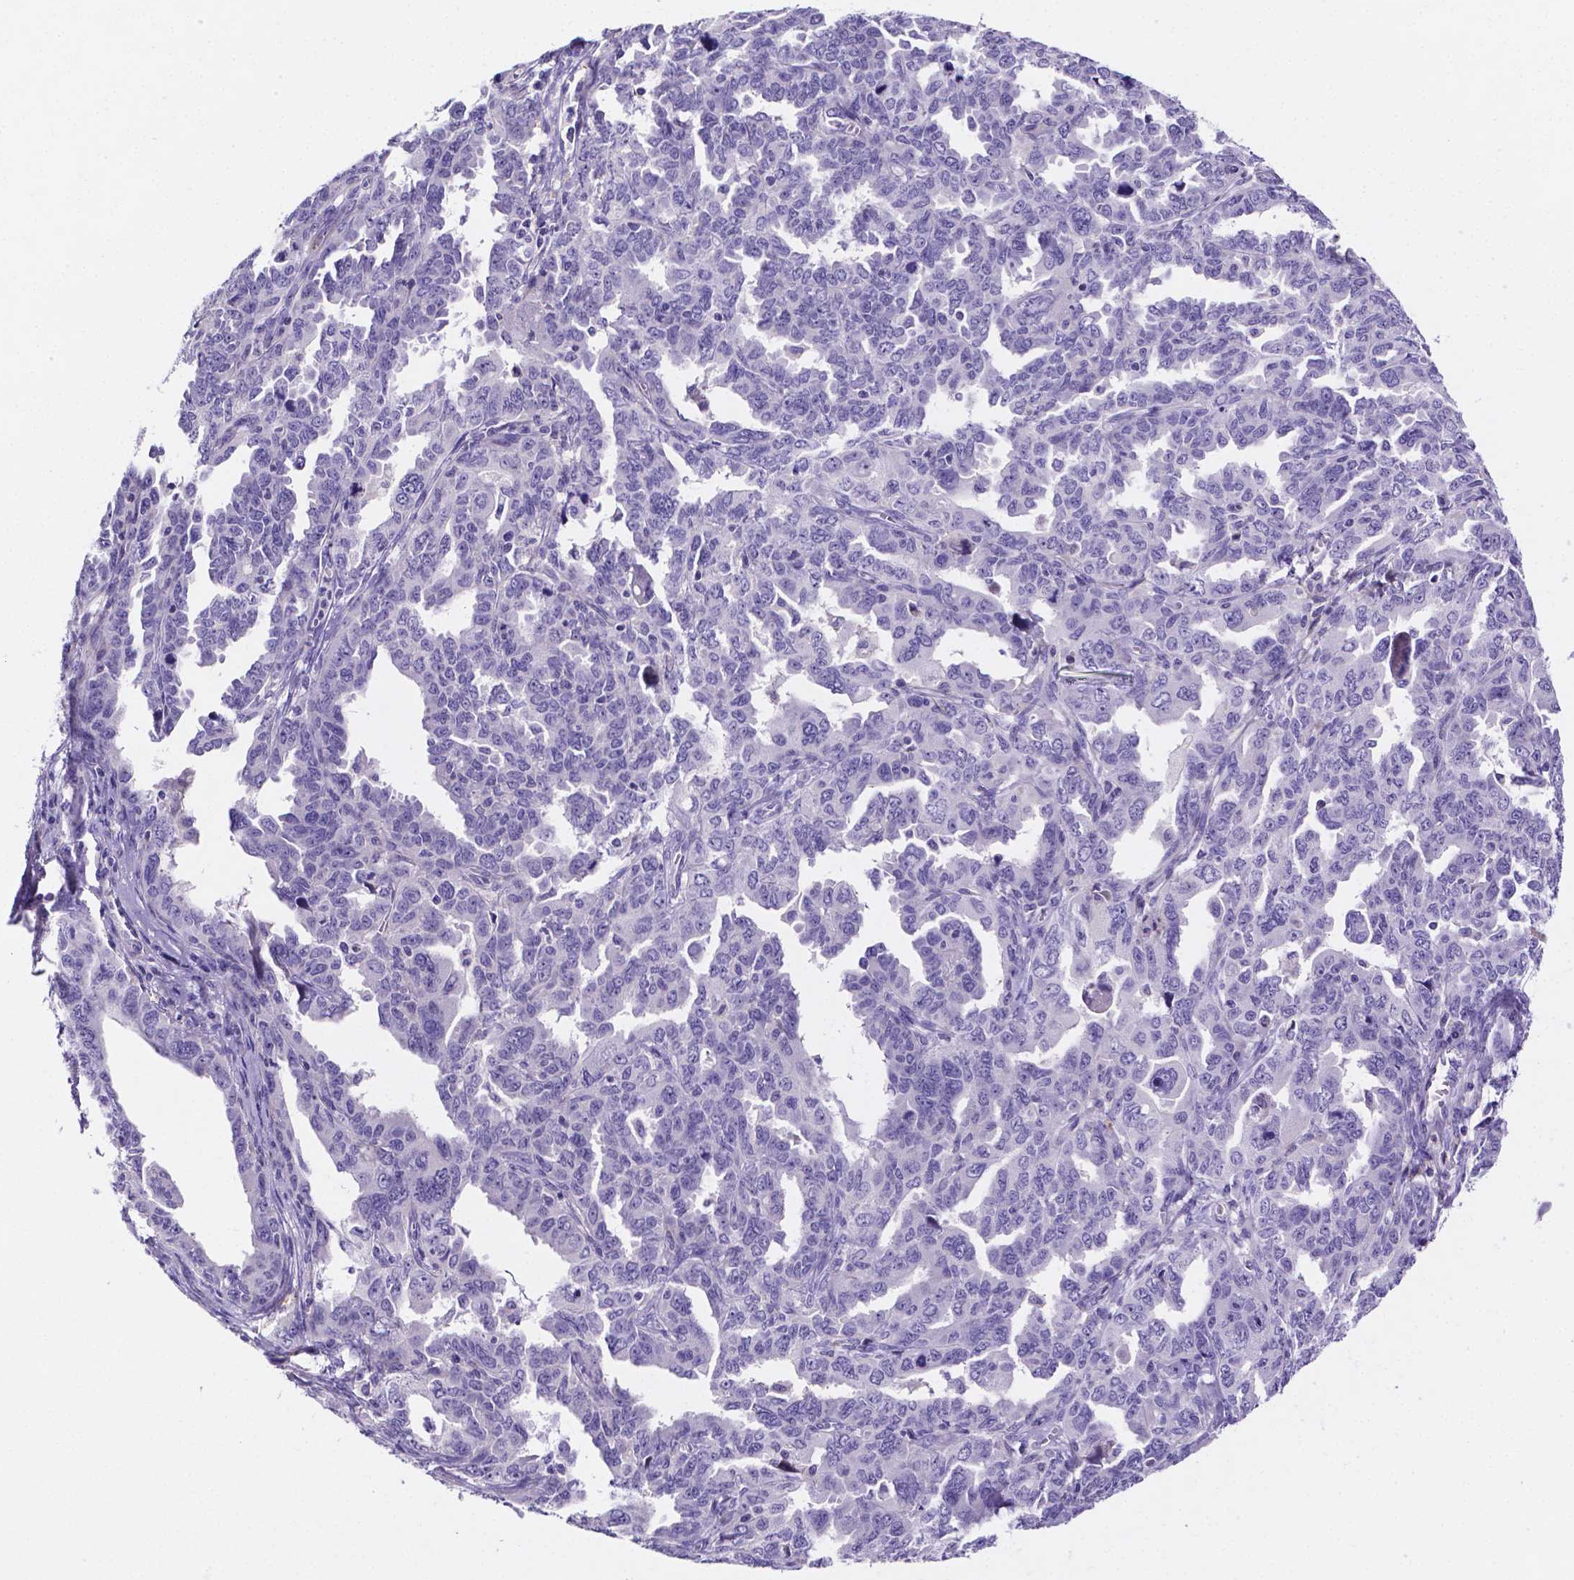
{"staining": {"intensity": "negative", "quantity": "none", "location": "none"}, "tissue": "colorectal cancer", "cell_type": "Tumor cells", "image_type": "cancer", "snomed": [{"axis": "morphology", "description": "Adenocarcinoma, NOS"}, {"axis": "topography", "description": "Colon"}], "caption": "Immunohistochemistry (IHC) histopathology image of human colorectal cancer stained for a protein (brown), which exhibits no expression in tumor cells.", "gene": "NRGN", "patient": {"sex": "female", "age": 86}}